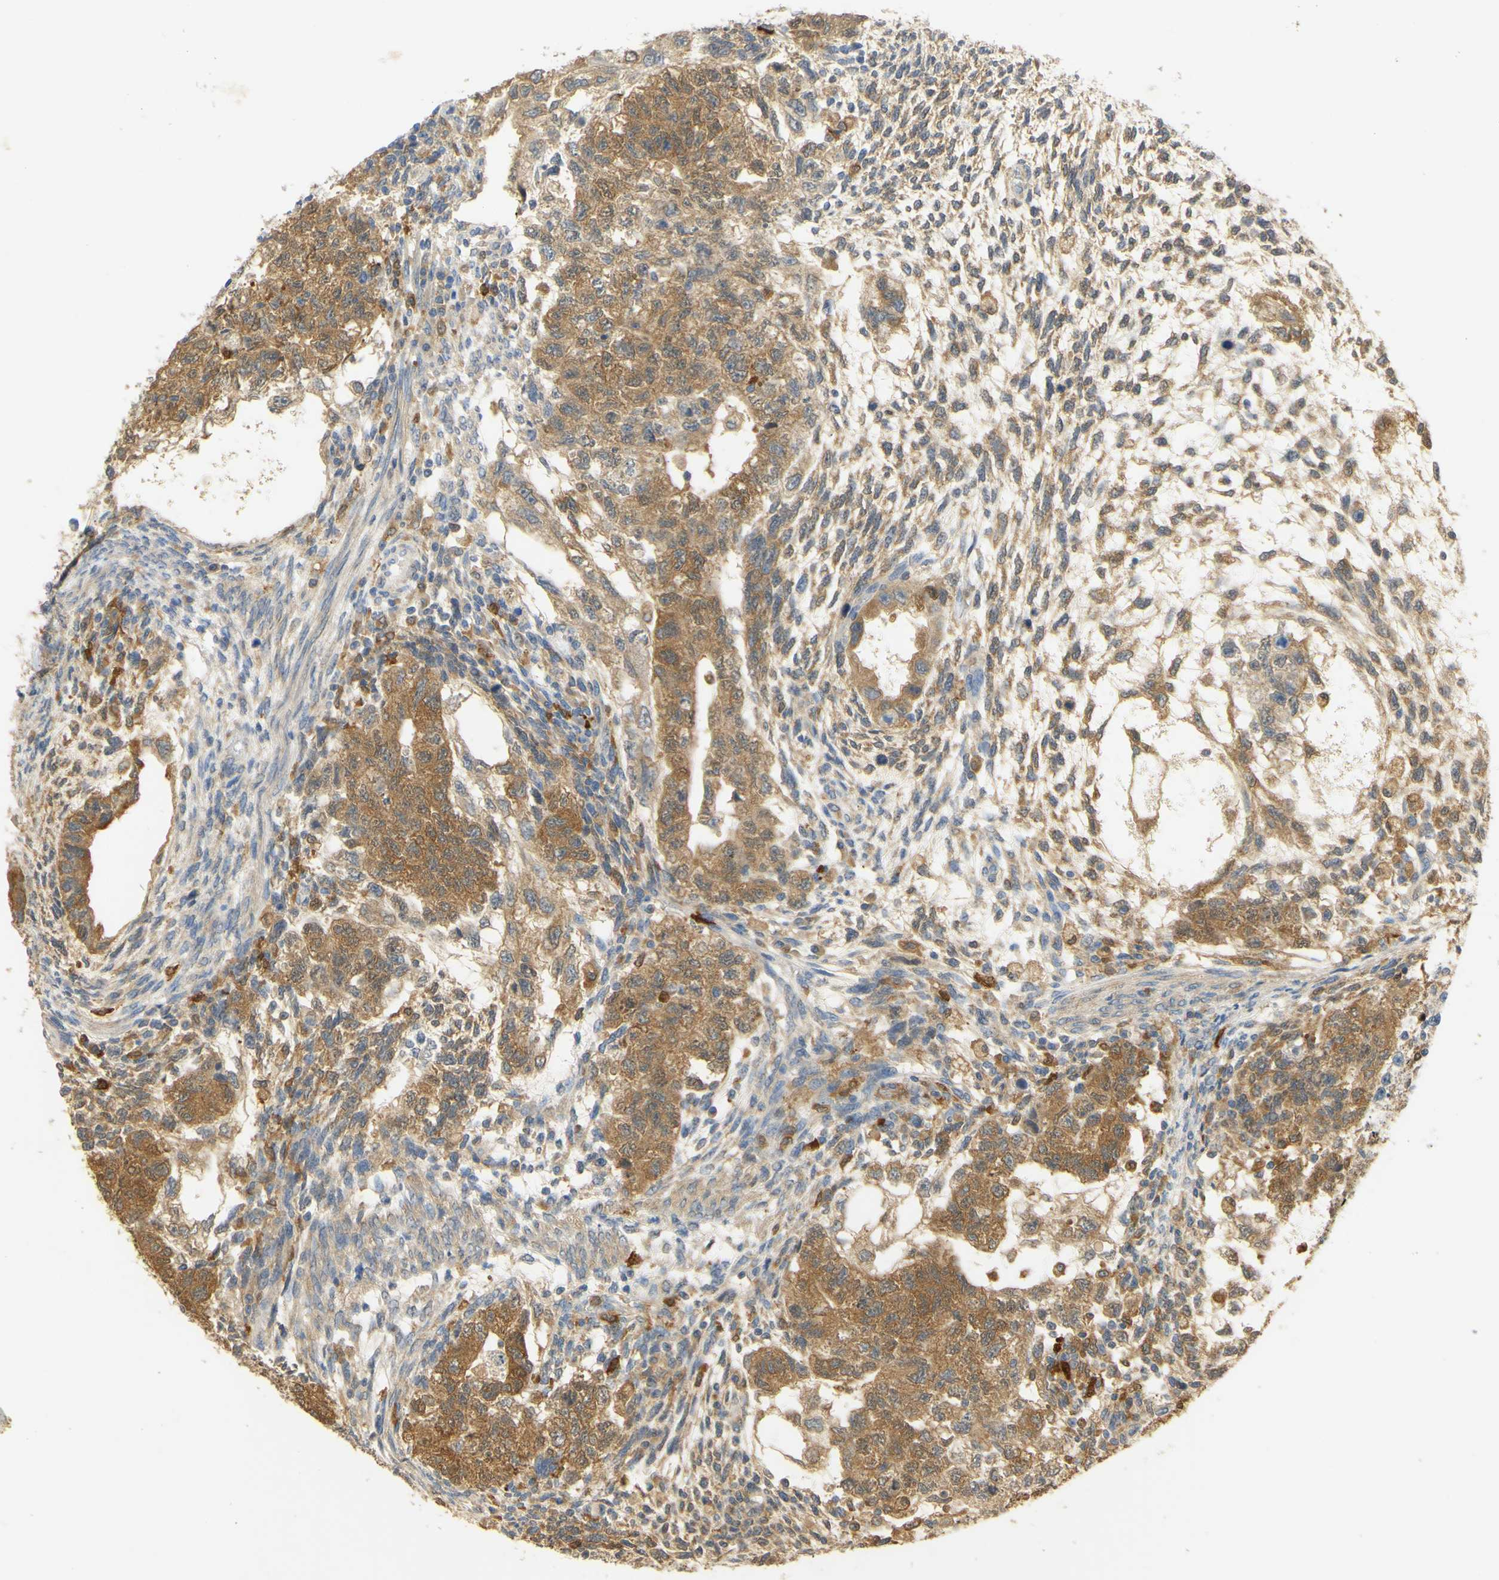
{"staining": {"intensity": "moderate", "quantity": ">75%", "location": "cytoplasmic/membranous"}, "tissue": "testis cancer", "cell_type": "Tumor cells", "image_type": "cancer", "snomed": [{"axis": "morphology", "description": "Normal tissue, NOS"}, {"axis": "morphology", "description": "Carcinoma, Embryonal, NOS"}, {"axis": "topography", "description": "Testis"}], "caption": "Moderate cytoplasmic/membranous positivity for a protein is appreciated in about >75% of tumor cells of testis cancer (embryonal carcinoma) using immunohistochemistry.", "gene": "PAK1", "patient": {"sex": "male", "age": 36}}